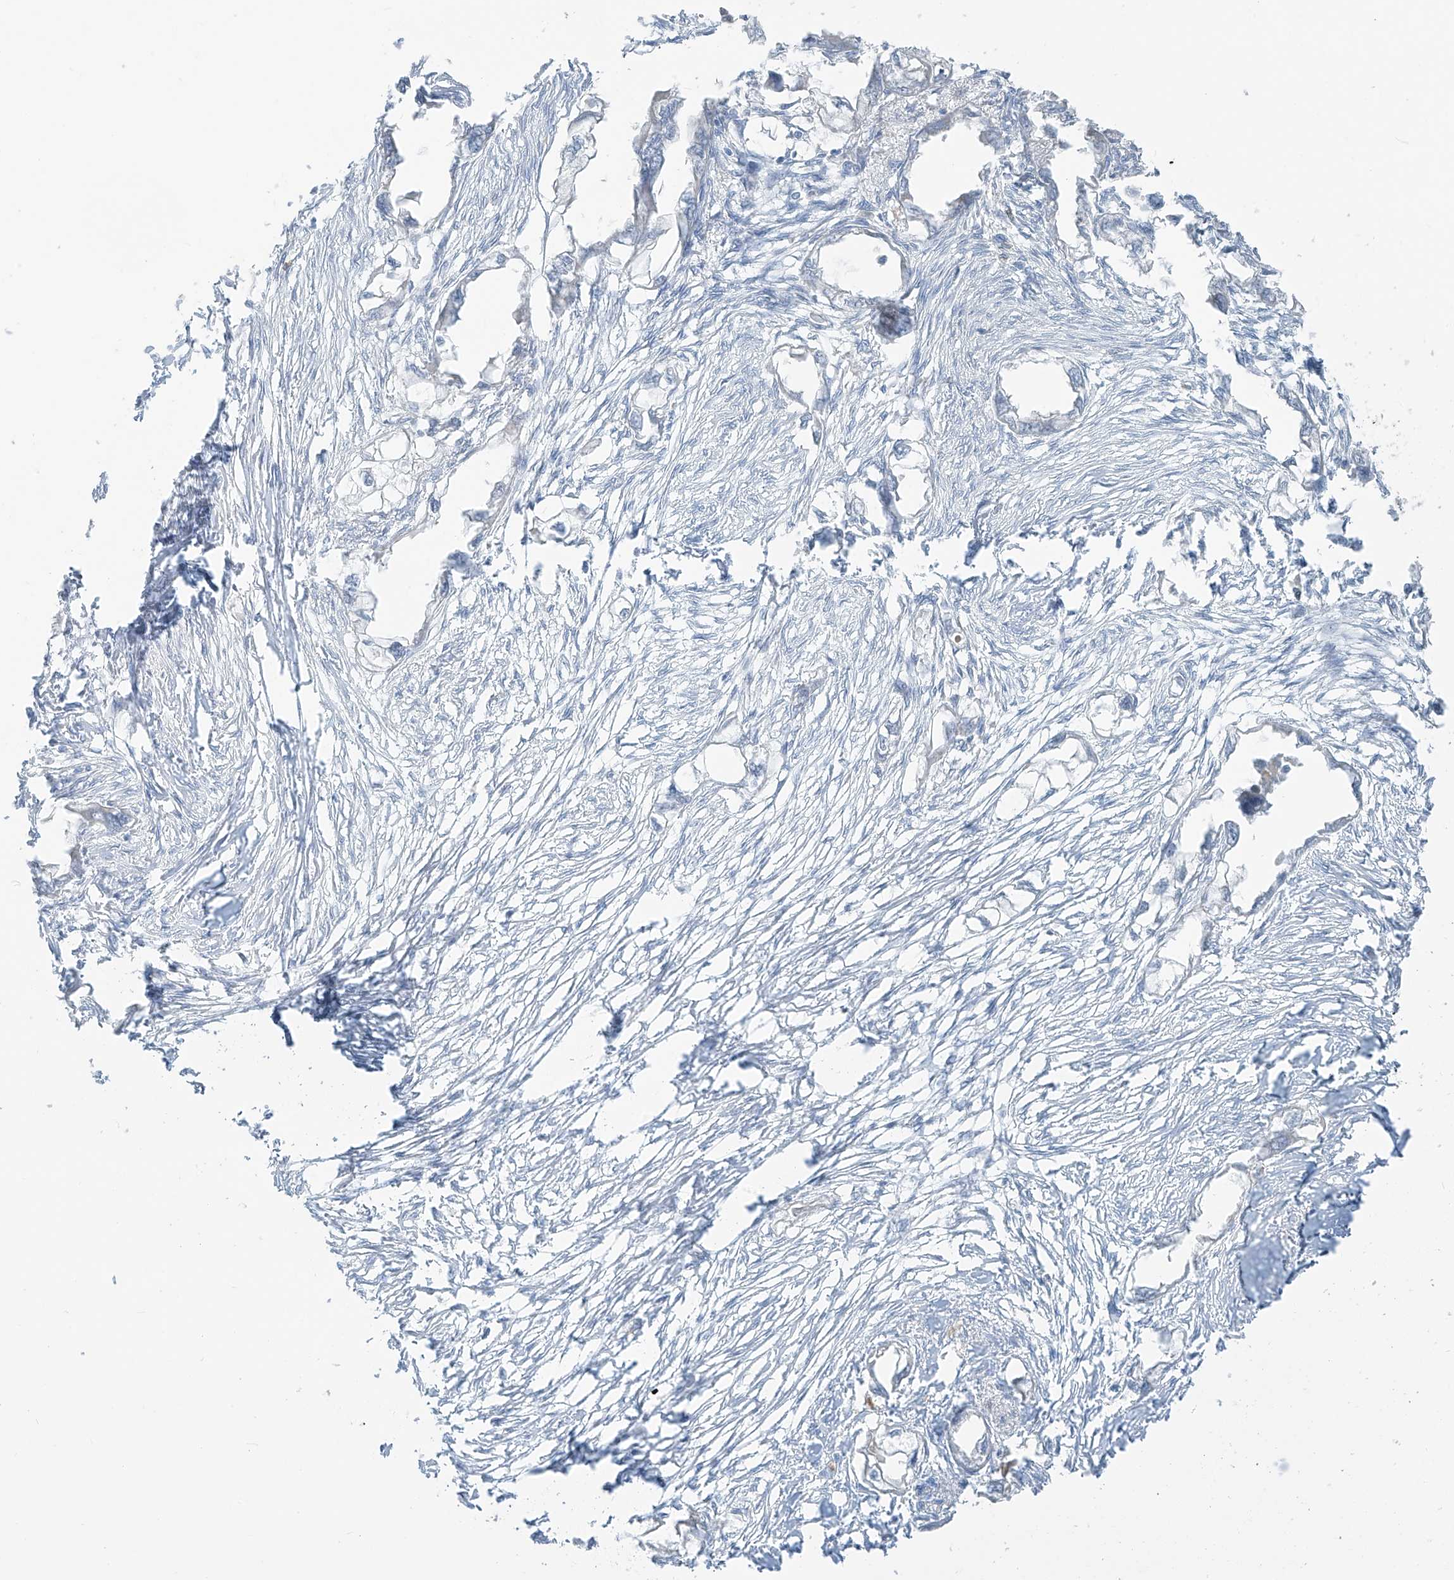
{"staining": {"intensity": "negative", "quantity": "none", "location": "none"}, "tissue": "endometrial cancer", "cell_type": "Tumor cells", "image_type": "cancer", "snomed": [{"axis": "morphology", "description": "Adenocarcinoma, NOS"}, {"axis": "morphology", "description": "Adenocarcinoma, metastatic, NOS"}, {"axis": "topography", "description": "Adipose tissue"}, {"axis": "topography", "description": "Endometrium"}], "caption": "Protein analysis of endometrial metastatic adenocarcinoma reveals no significant positivity in tumor cells.", "gene": "PRDM6", "patient": {"sex": "female", "age": 67}}